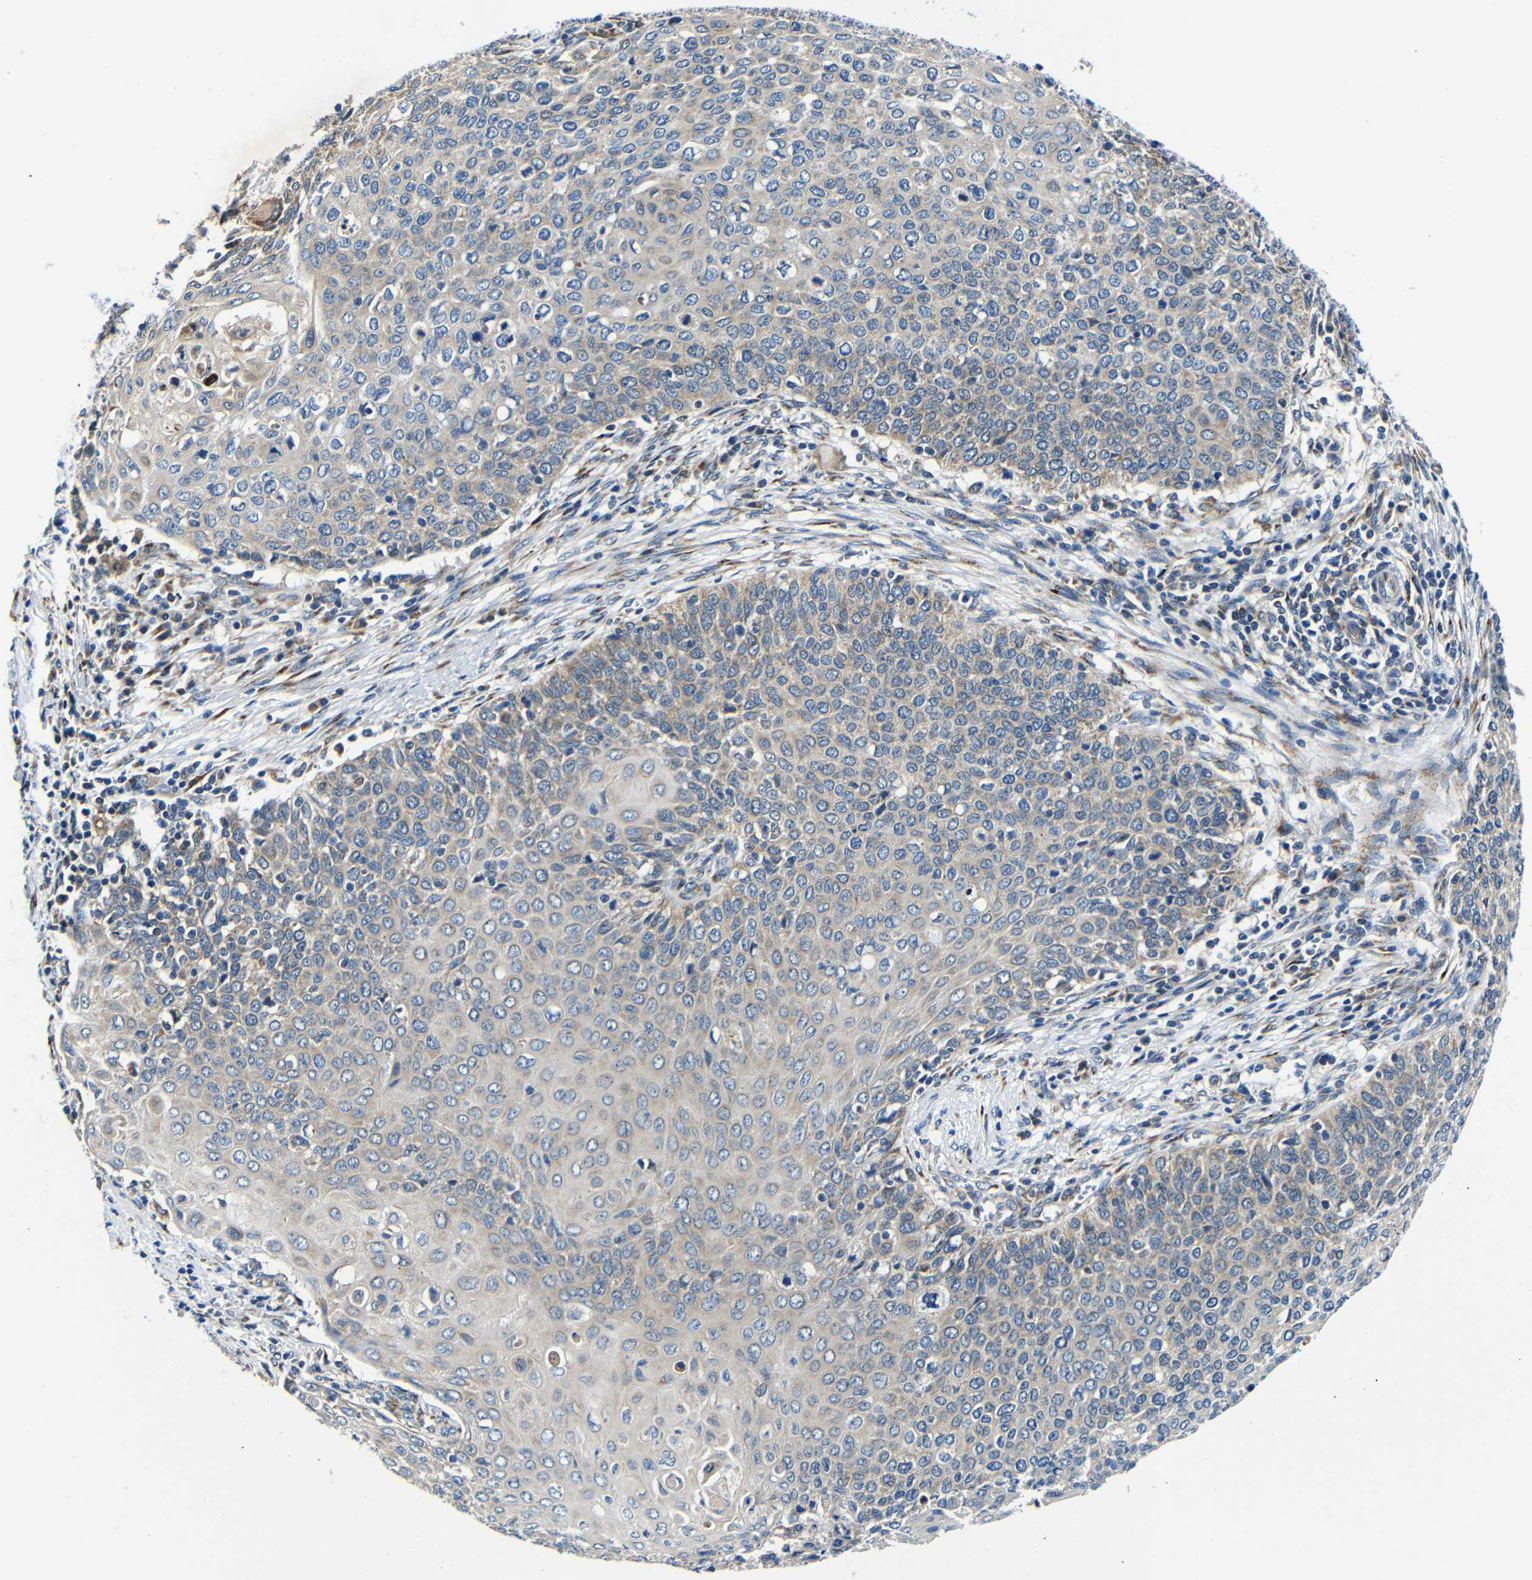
{"staining": {"intensity": "weak", "quantity": "<25%", "location": "cytoplasmic/membranous"}, "tissue": "cervical cancer", "cell_type": "Tumor cells", "image_type": "cancer", "snomed": [{"axis": "morphology", "description": "Squamous cell carcinoma, NOS"}, {"axis": "topography", "description": "Cervix"}], "caption": "Tumor cells show no significant protein expression in cervical cancer (squamous cell carcinoma).", "gene": "FKBP14", "patient": {"sex": "female", "age": 39}}